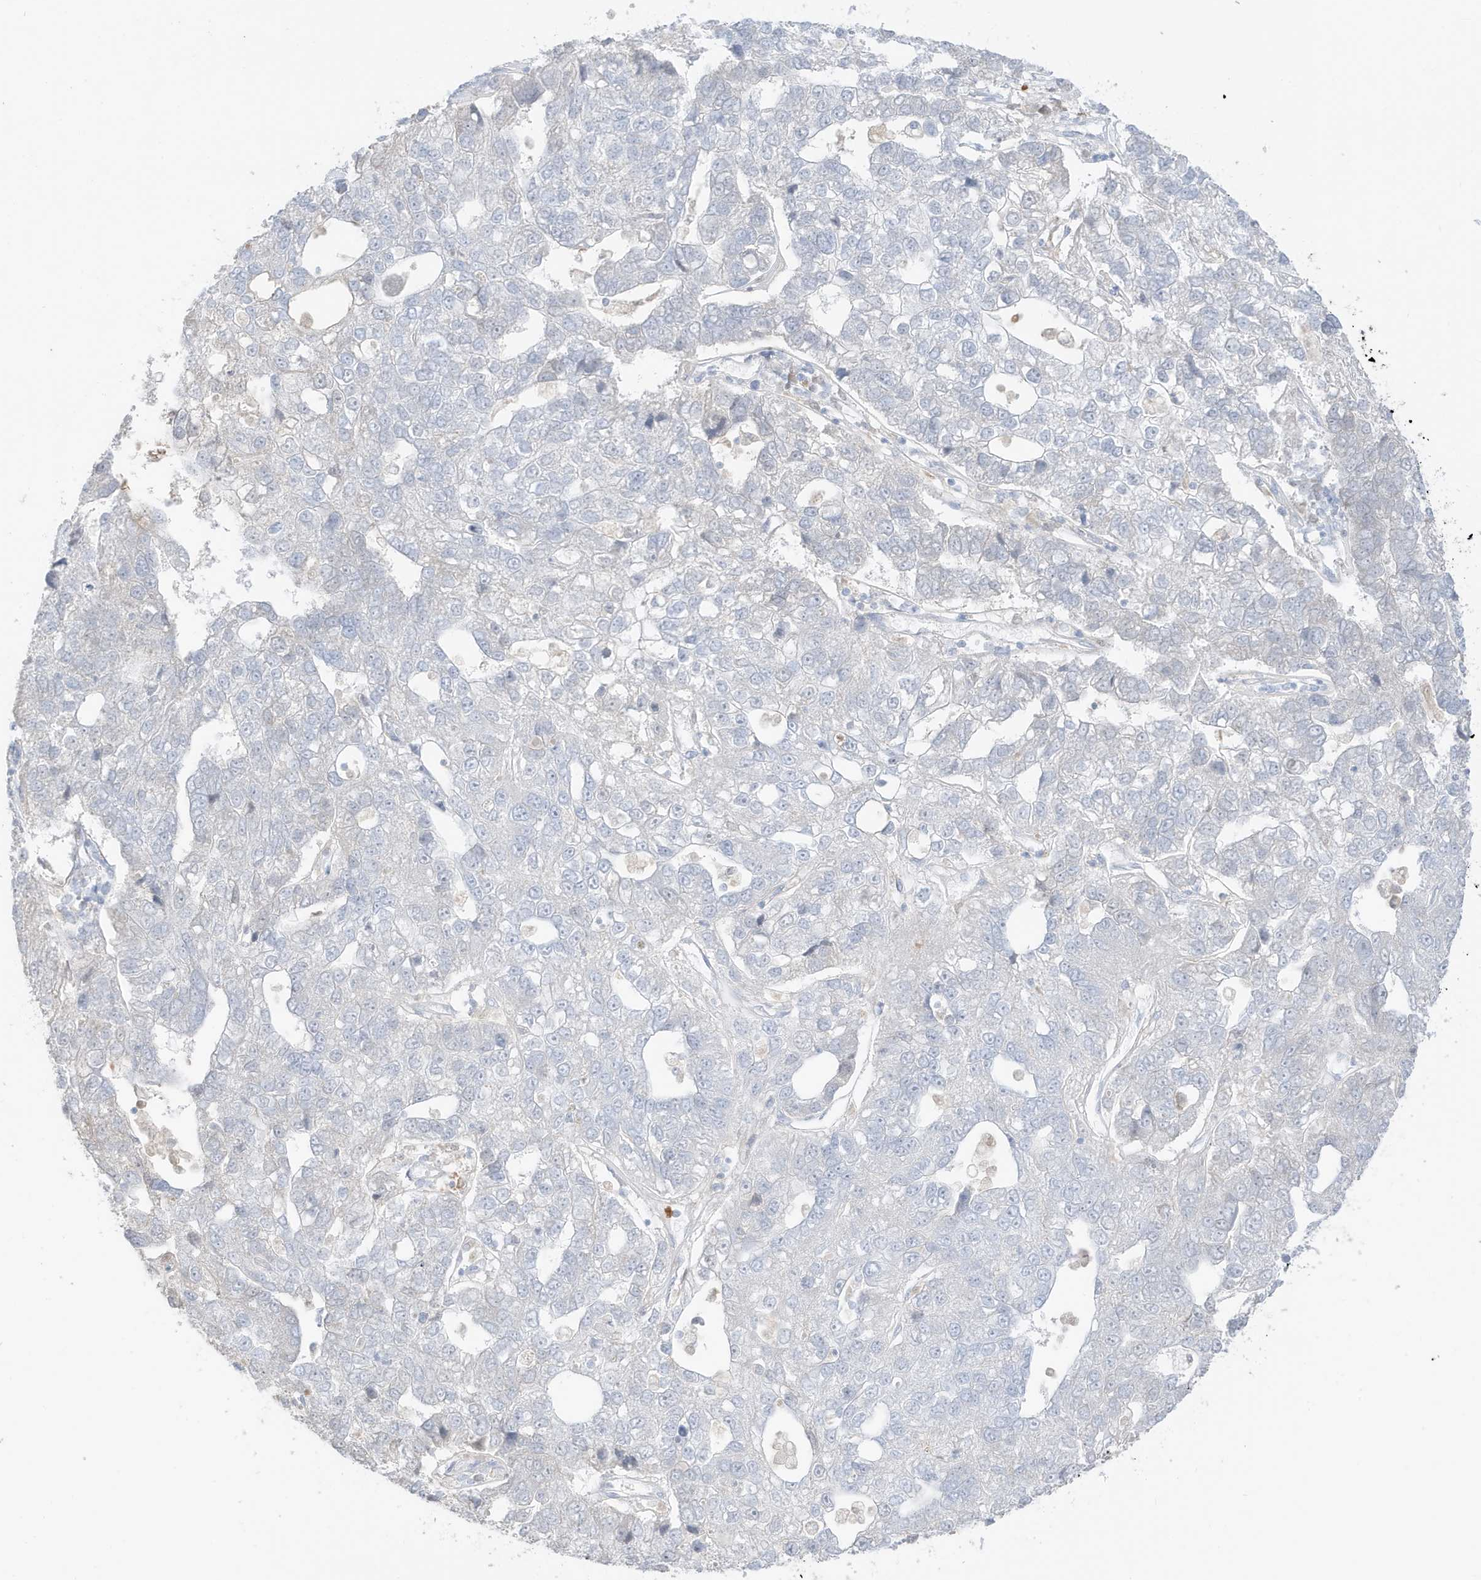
{"staining": {"intensity": "negative", "quantity": "none", "location": "none"}, "tissue": "pancreatic cancer", "cell_type": "Tumor cells", "image_type": "cancer", "snomed": [{"axis": "morphology", "description": "Adenocarcinoma, NOS"}, {"axis": "topography", "description": "Pancreas"}], "caption": "Immunohistochemistry image of human pancreatic cancer stained for a protein (brown), which demonstrates no staining in tumor cells.", "gene": "GCA", "patient": {"sex": "female", "age": 61}}